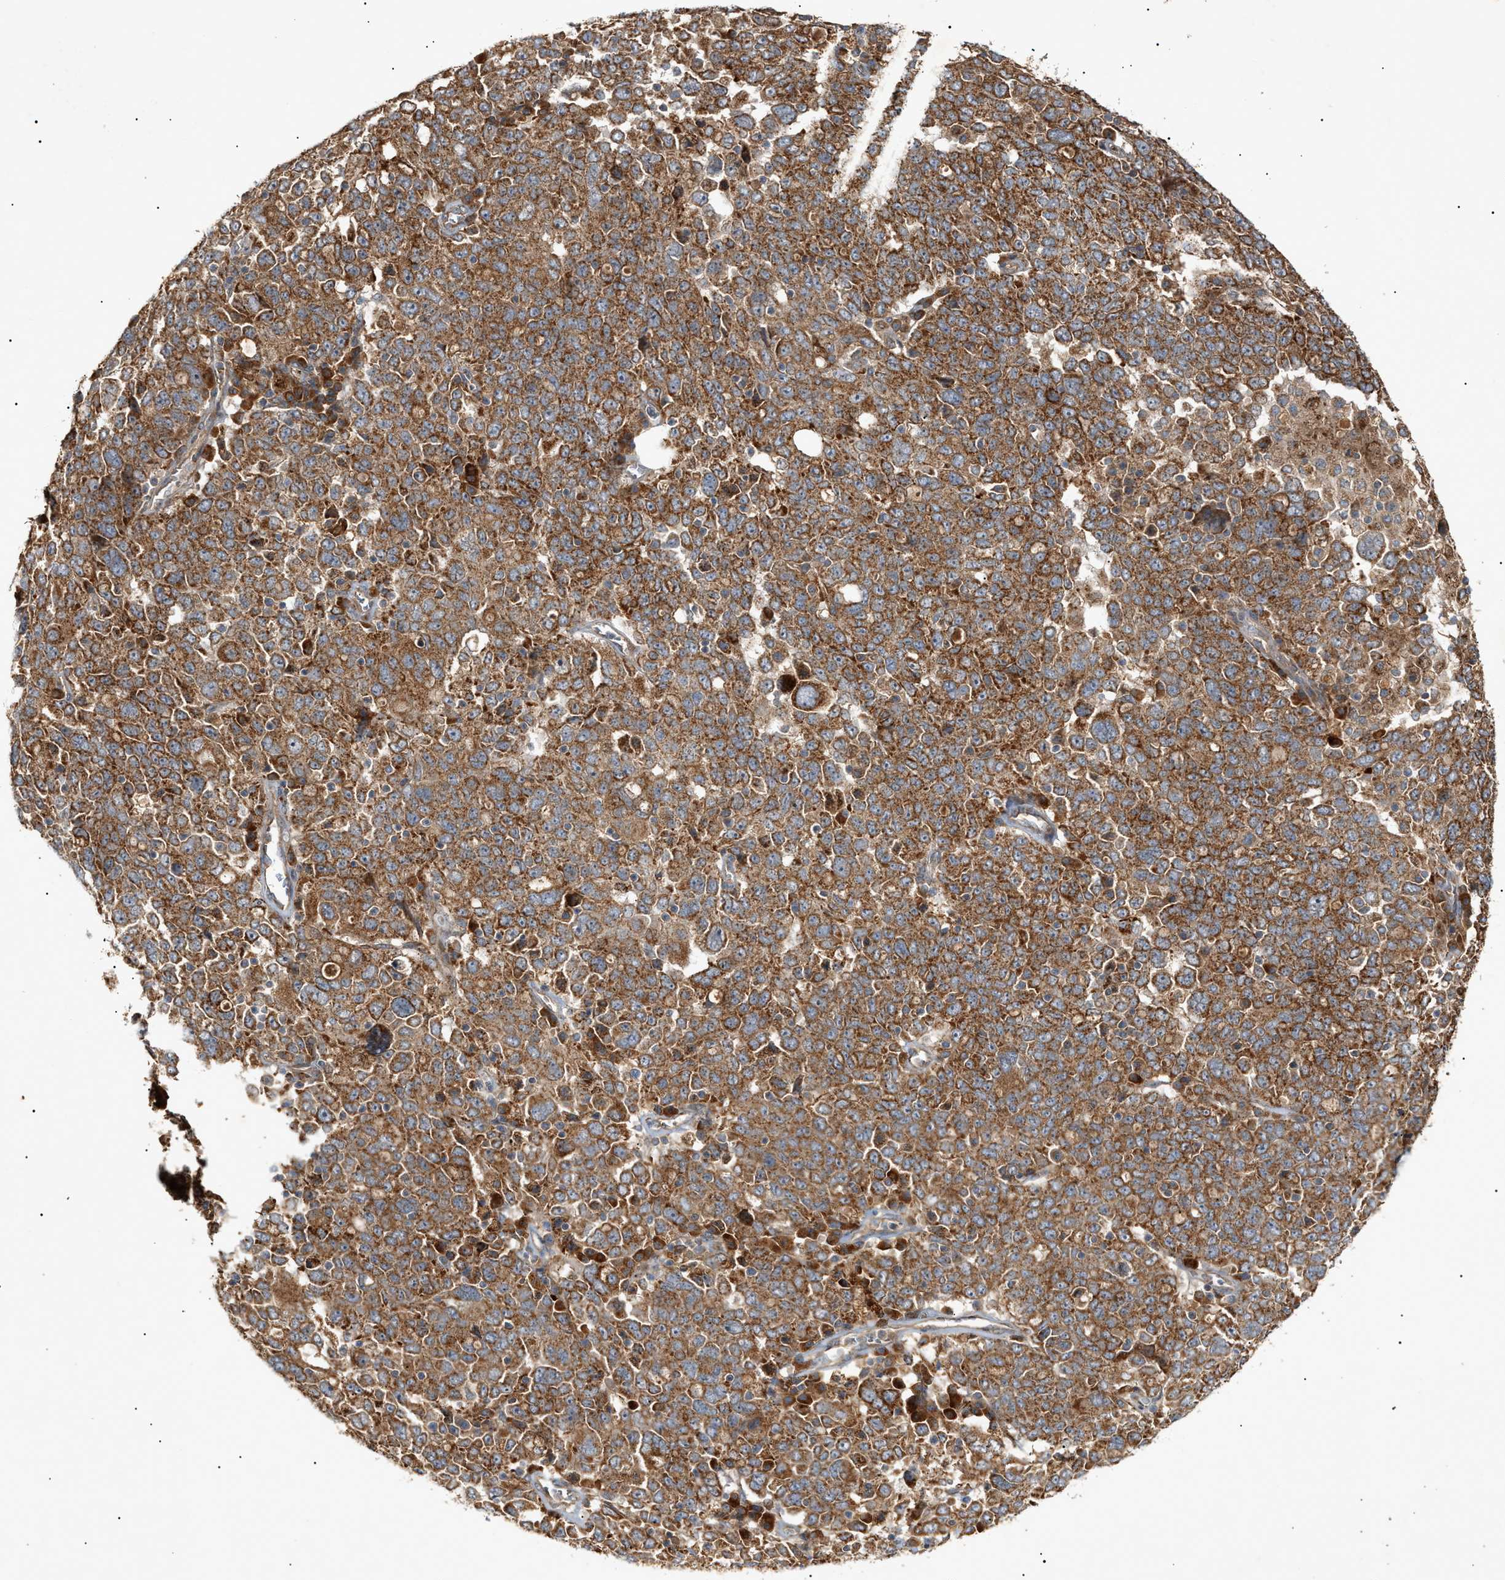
{"staining": {"intensity": "strong", "quantity": ">75%", "location": "cytoplasmic/membranous"}, "tissue": "ovarian cancer", "cell_type": "Tumor cells", "image_type": "cancer", "snomed": [{"axis": "morphology", "description": "Carcinoma, endometroid"}, {"axis": "topography", "description": "Ovary"}], "caption": "The photomicrograph displays immunohistochemical staining of ovarian cancer. There is strong cytoplasmic/membranous expression is present in about >75% of tumor cells. (Brightfield microscopy of DAB IHC at high magnification).", "gene": "MTCH1", "patient": {"sex": "female", "age": 62}}